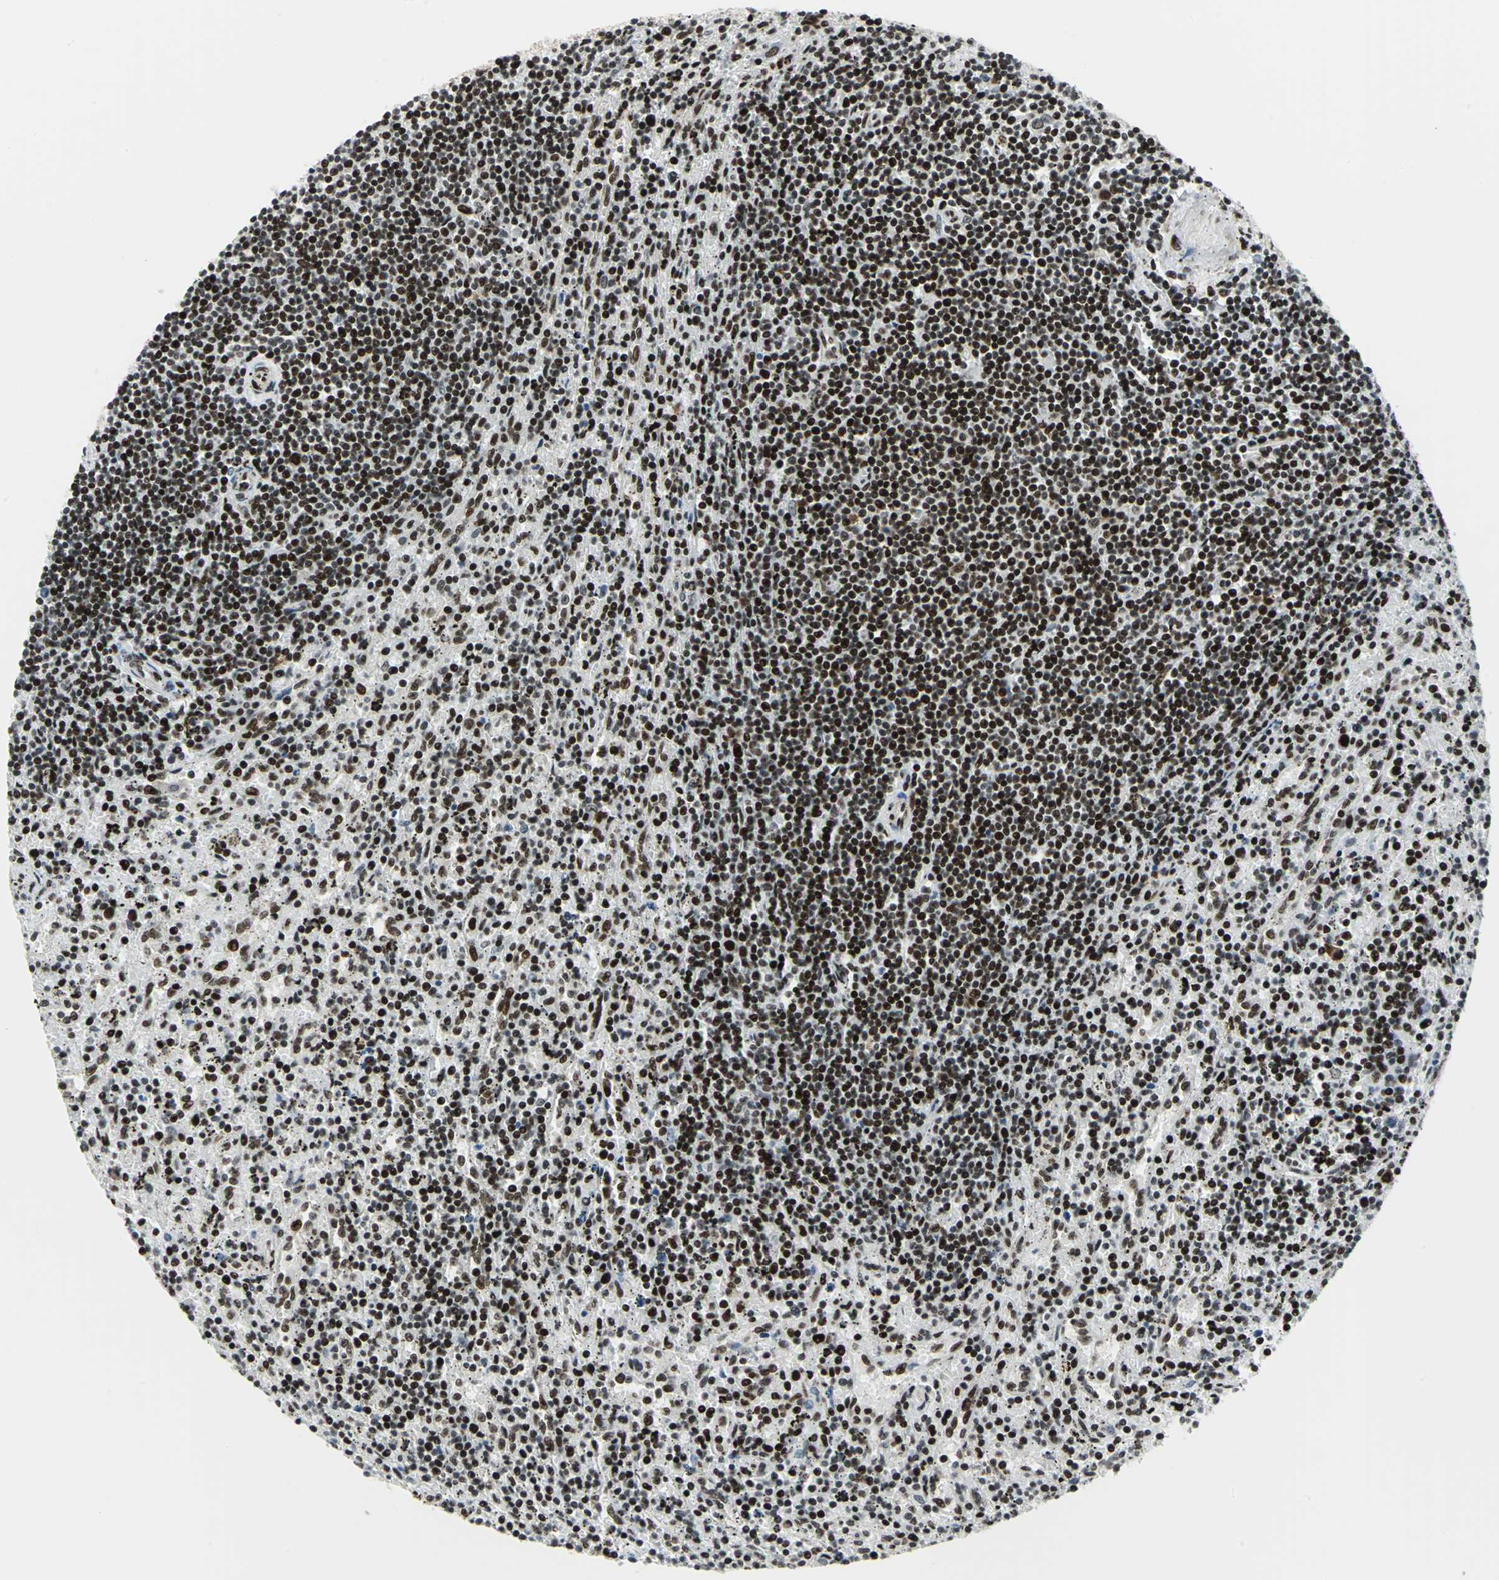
{"staining": {"intensity": "strong", "quantity": ">75%", "location": "nuclear"}, "tissue": "lymphoma", "cell_type": "Tumor cells", "image_type": "cancer", "snomed": [{"axis": "morphology", "description": "Malignant lymphoma, non-Hodgkin's type, Low grade"}, {"axis": "topography", "description": "Spleen"}], "caption": "Protein expression analysis of human lymphoma reveals strong nuclear positivity in approximately >75% of tumor cells. The staining was performed using DAB (3,3'-diaminobenzidine) to visualize the protein expression in brown, while the nuclei were stained in blue with hematoxylin (Magnification: 20x).", "gene": "SMARCA4", "patient": {"sex": "male", "age": 76}}